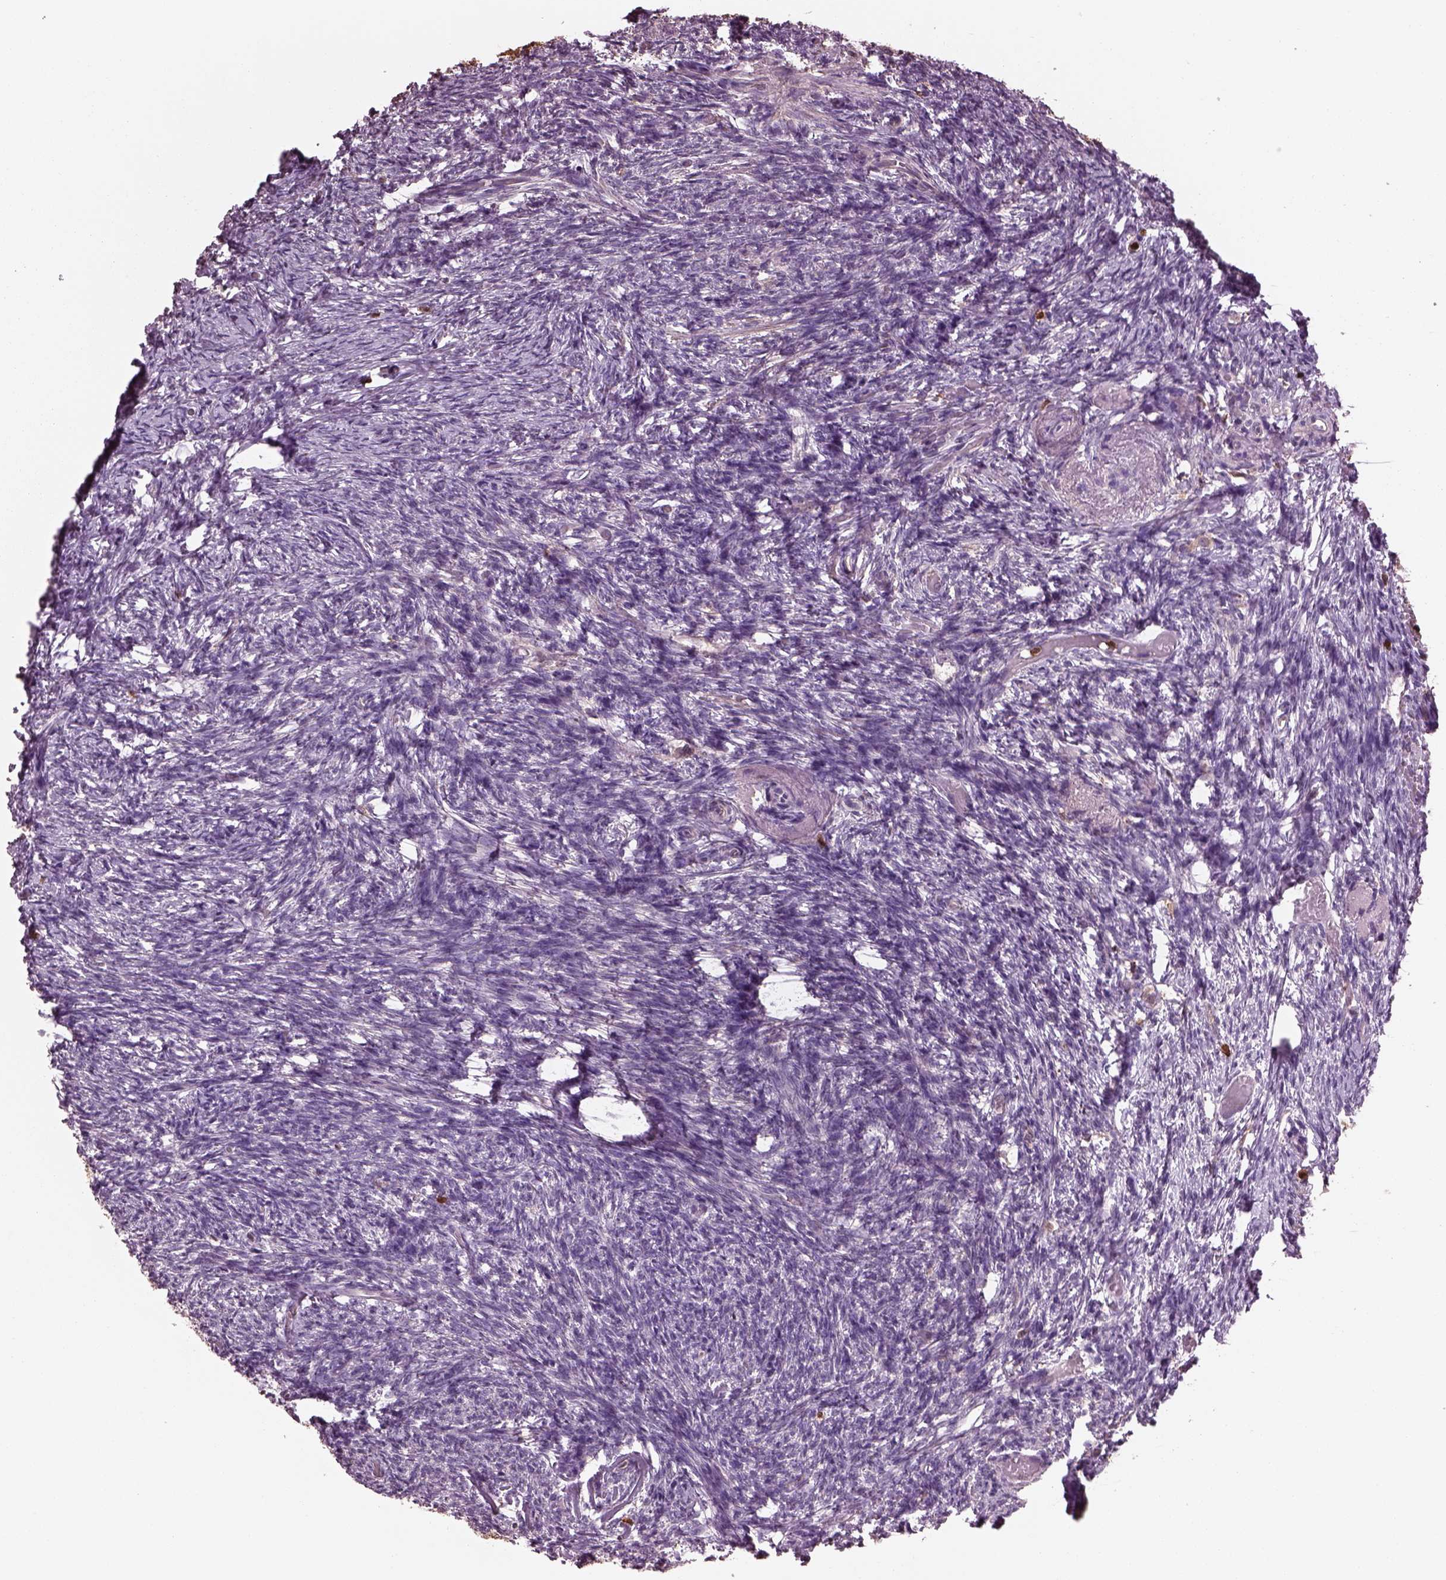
{"staining": {"intensity": "negative", "quantity": "none", "location": "none"}, "tissue": "ovary", "cell_type": "Follicle cells", "image_type": "normal", "snomed": [{"axis": "morphology", "description": "Normal tissue, NOS"}, {"axis": "topography", "description": "Ovary"}], "caption": "Immunohistochemical staining of unremarkable human ovary displays no significant expression in follicle cells.", "gene": "IL31RA", "patient": {"sex": "female", "age": 72}}